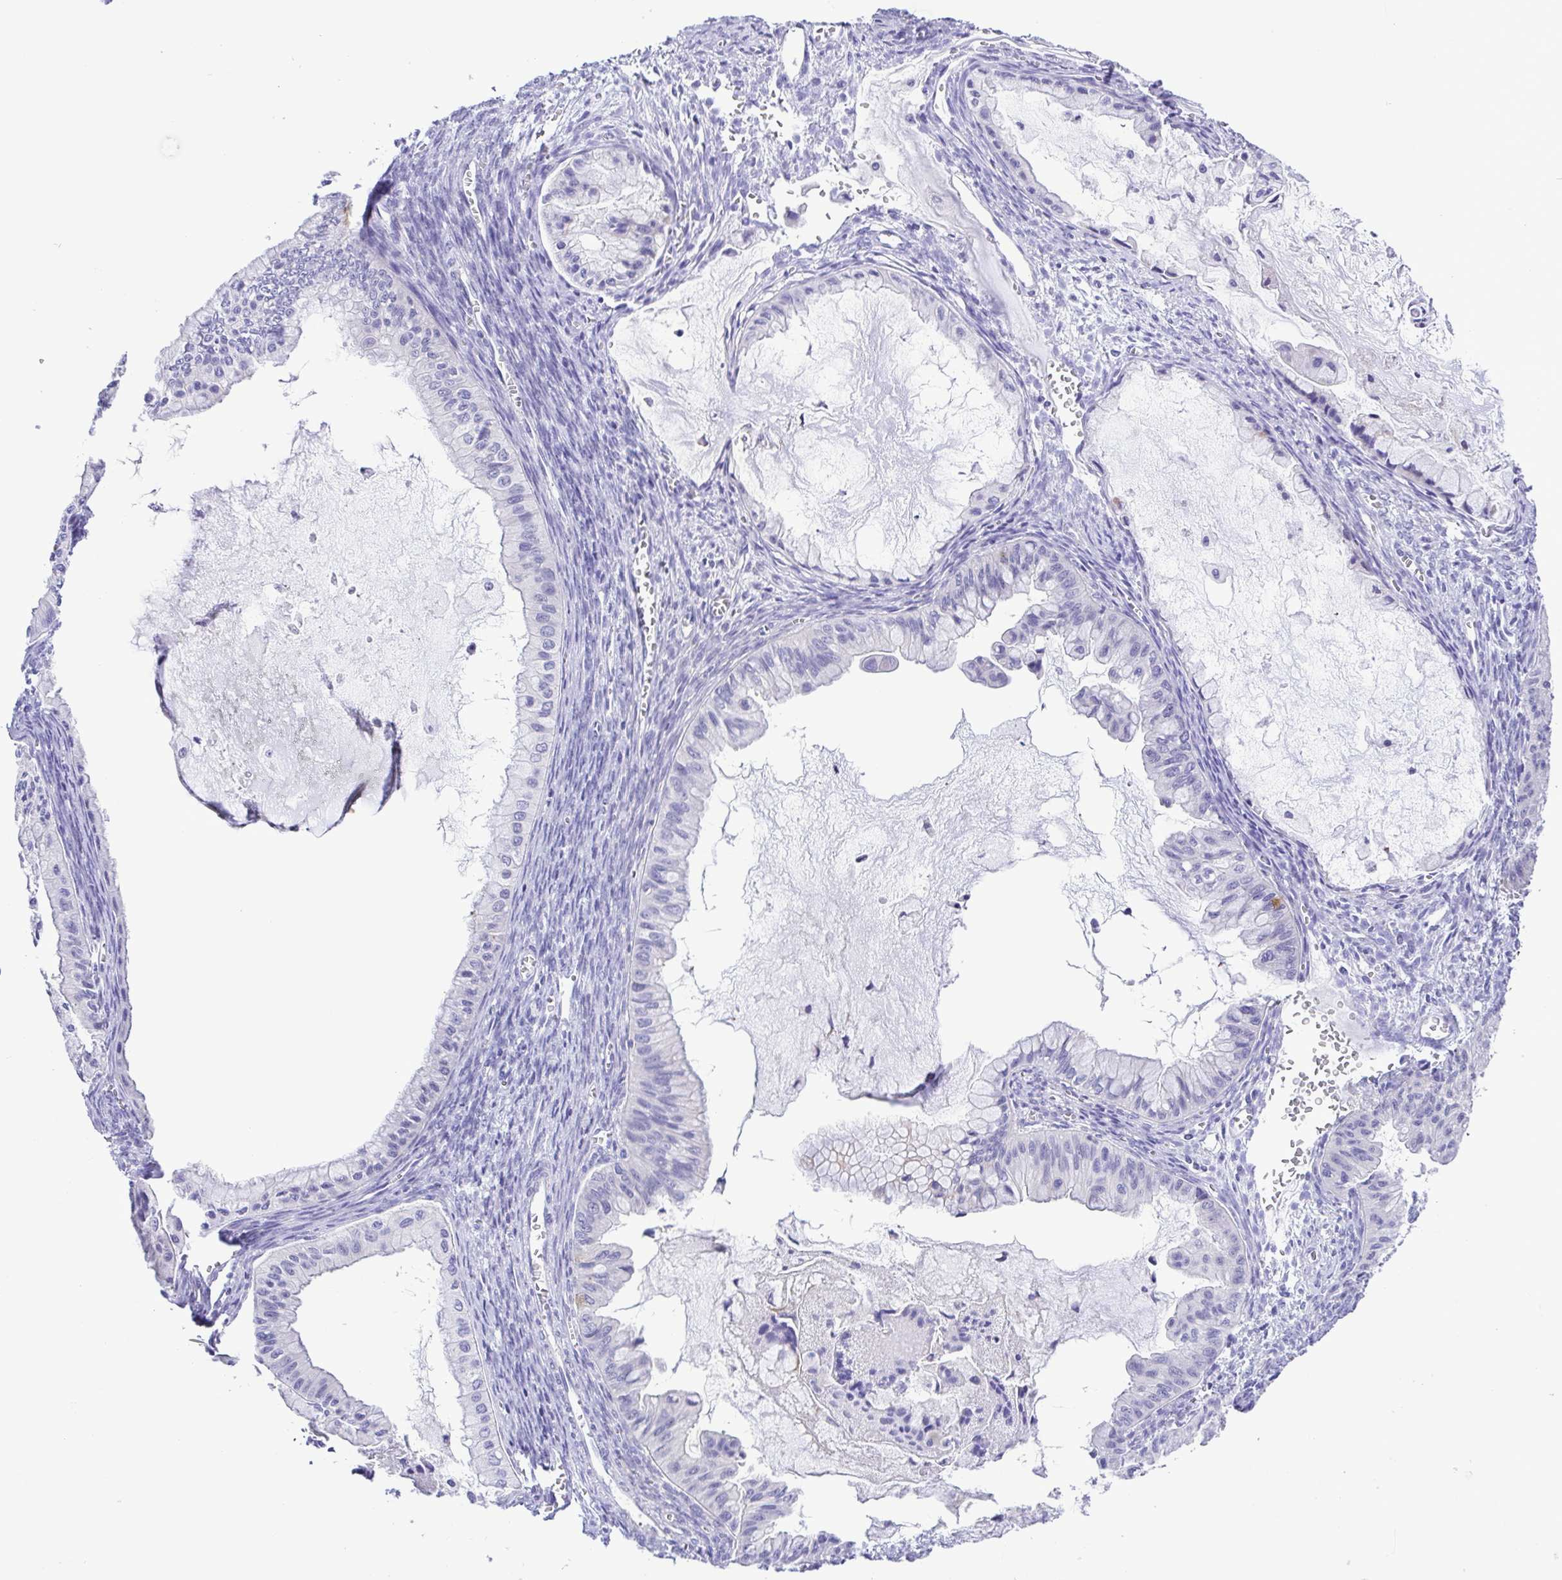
{"staining": {"intensity": "negative", "quantity": "none", "location": "none"}, "tissue": "ovarian cancer", "cell_type": "Tumor cells", "image_type": "cancer", "snomed": [{"axis": "morphology", "description": "Cystadenocarcinoma, mucinous, NOS"}, {"axis": "topography", "description": "Ovary"}], "caption": "The image demonstrates no significant staining in tumor cells of mucinous cystadenocarcinoma (ovarian). (Stains: DAB (3,3'-diaminobenzidine) IHC with hematoxylin counter stain, Microscopy: brightfield microscopy at high magnification).", "gene": "SYT1", "patient": {"sex": "female", "age": 72}}